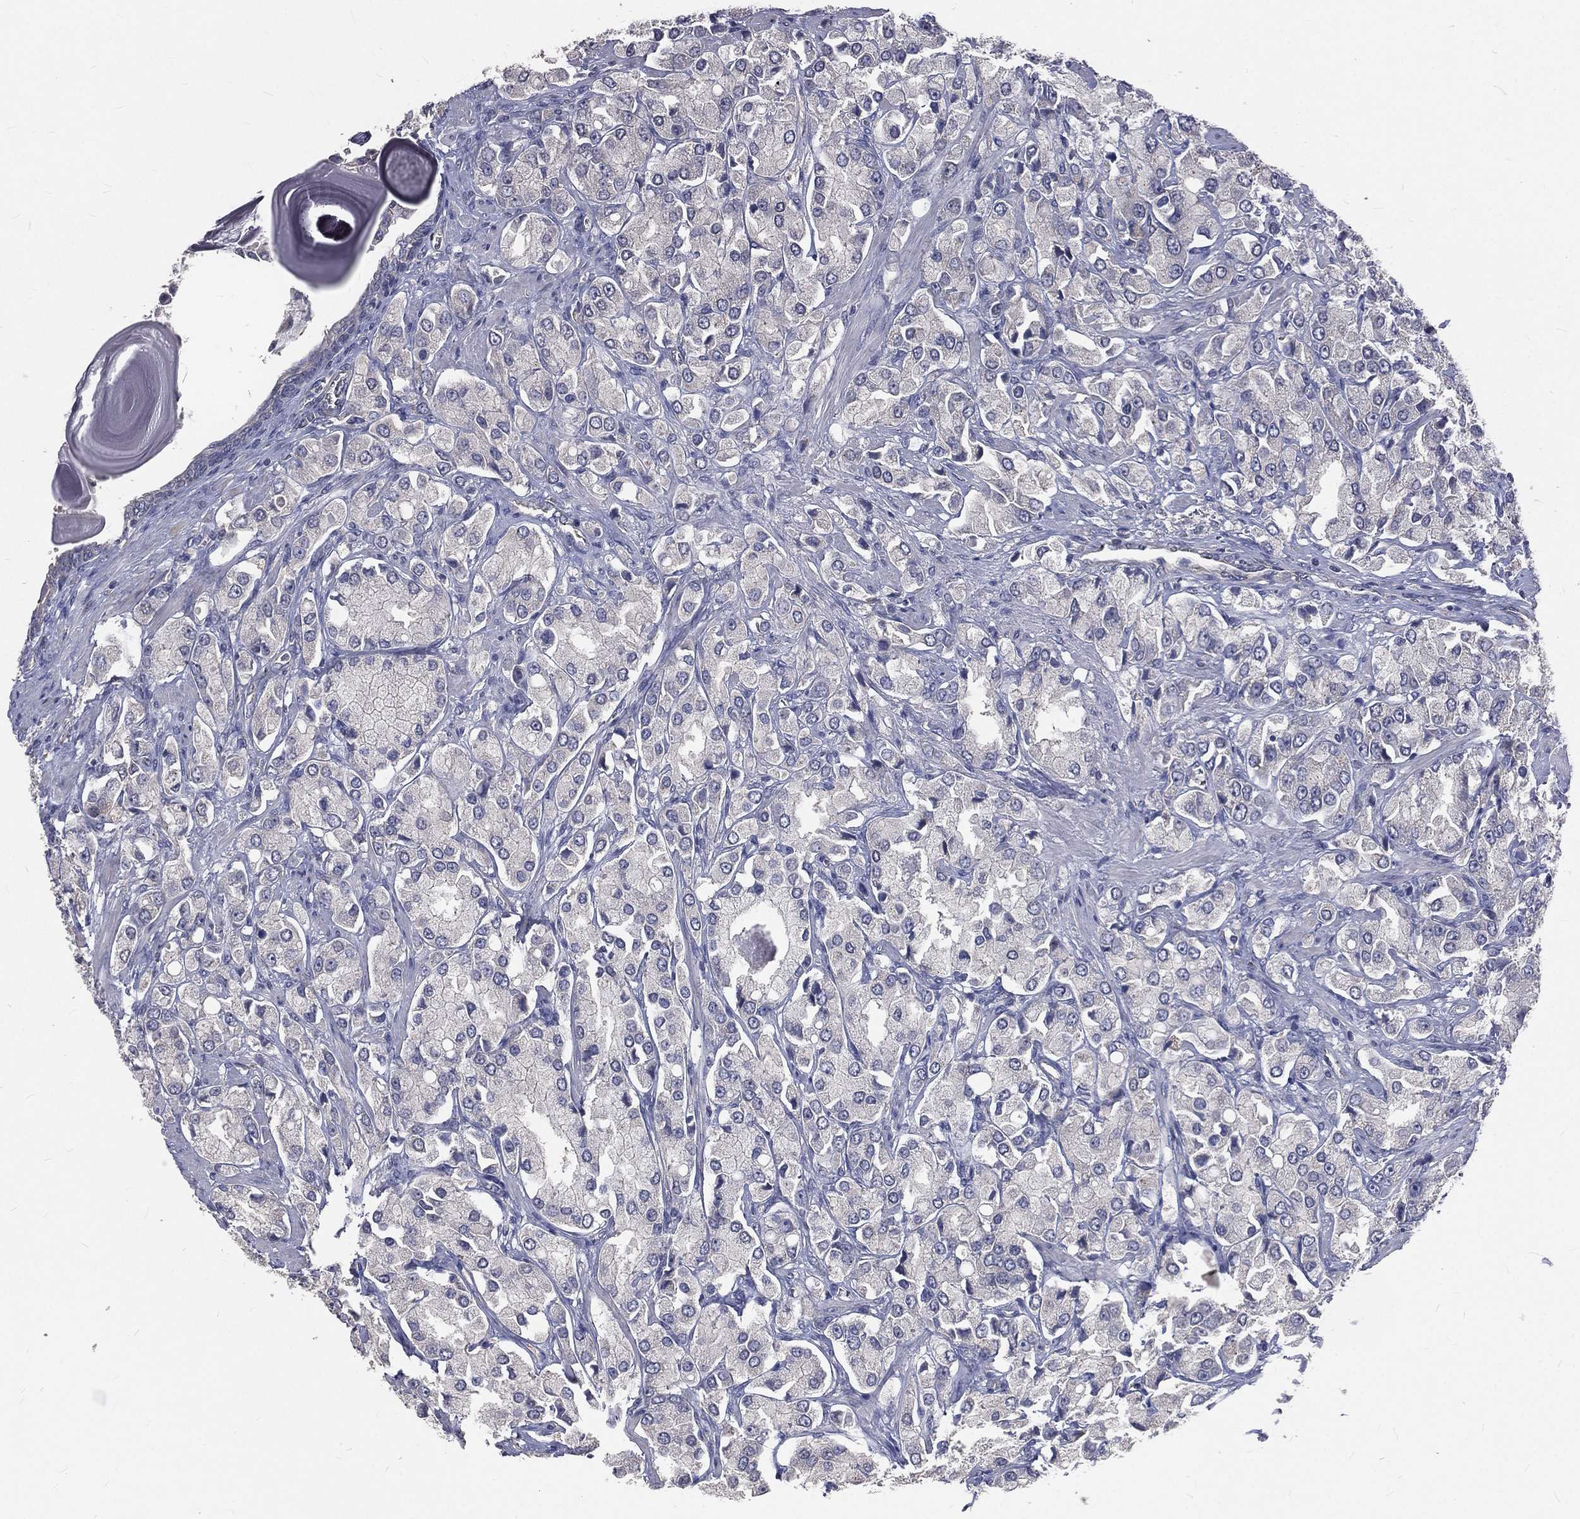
{"staining": {"intensity": "negative", "quantity": "none", "location": "none"}, "tissue": "prostate cancer", "cell_type": "Tumor cells", "image_type": "cancer", "snomed": [{"axis": "morphology", "description": "Adenocarcinoma, NOS"}, {"axis": "topography", "description": "Prostate and seminal vesicle, NOS"}, {"axis": "topography", "description": "Prostate"}], "caption": "DAB immunohistochemical staining of prostate cancer reveals no significant staining in tumor cells.", "gene": "CROCC", "patient": {"sex": "male", "age": 64}}